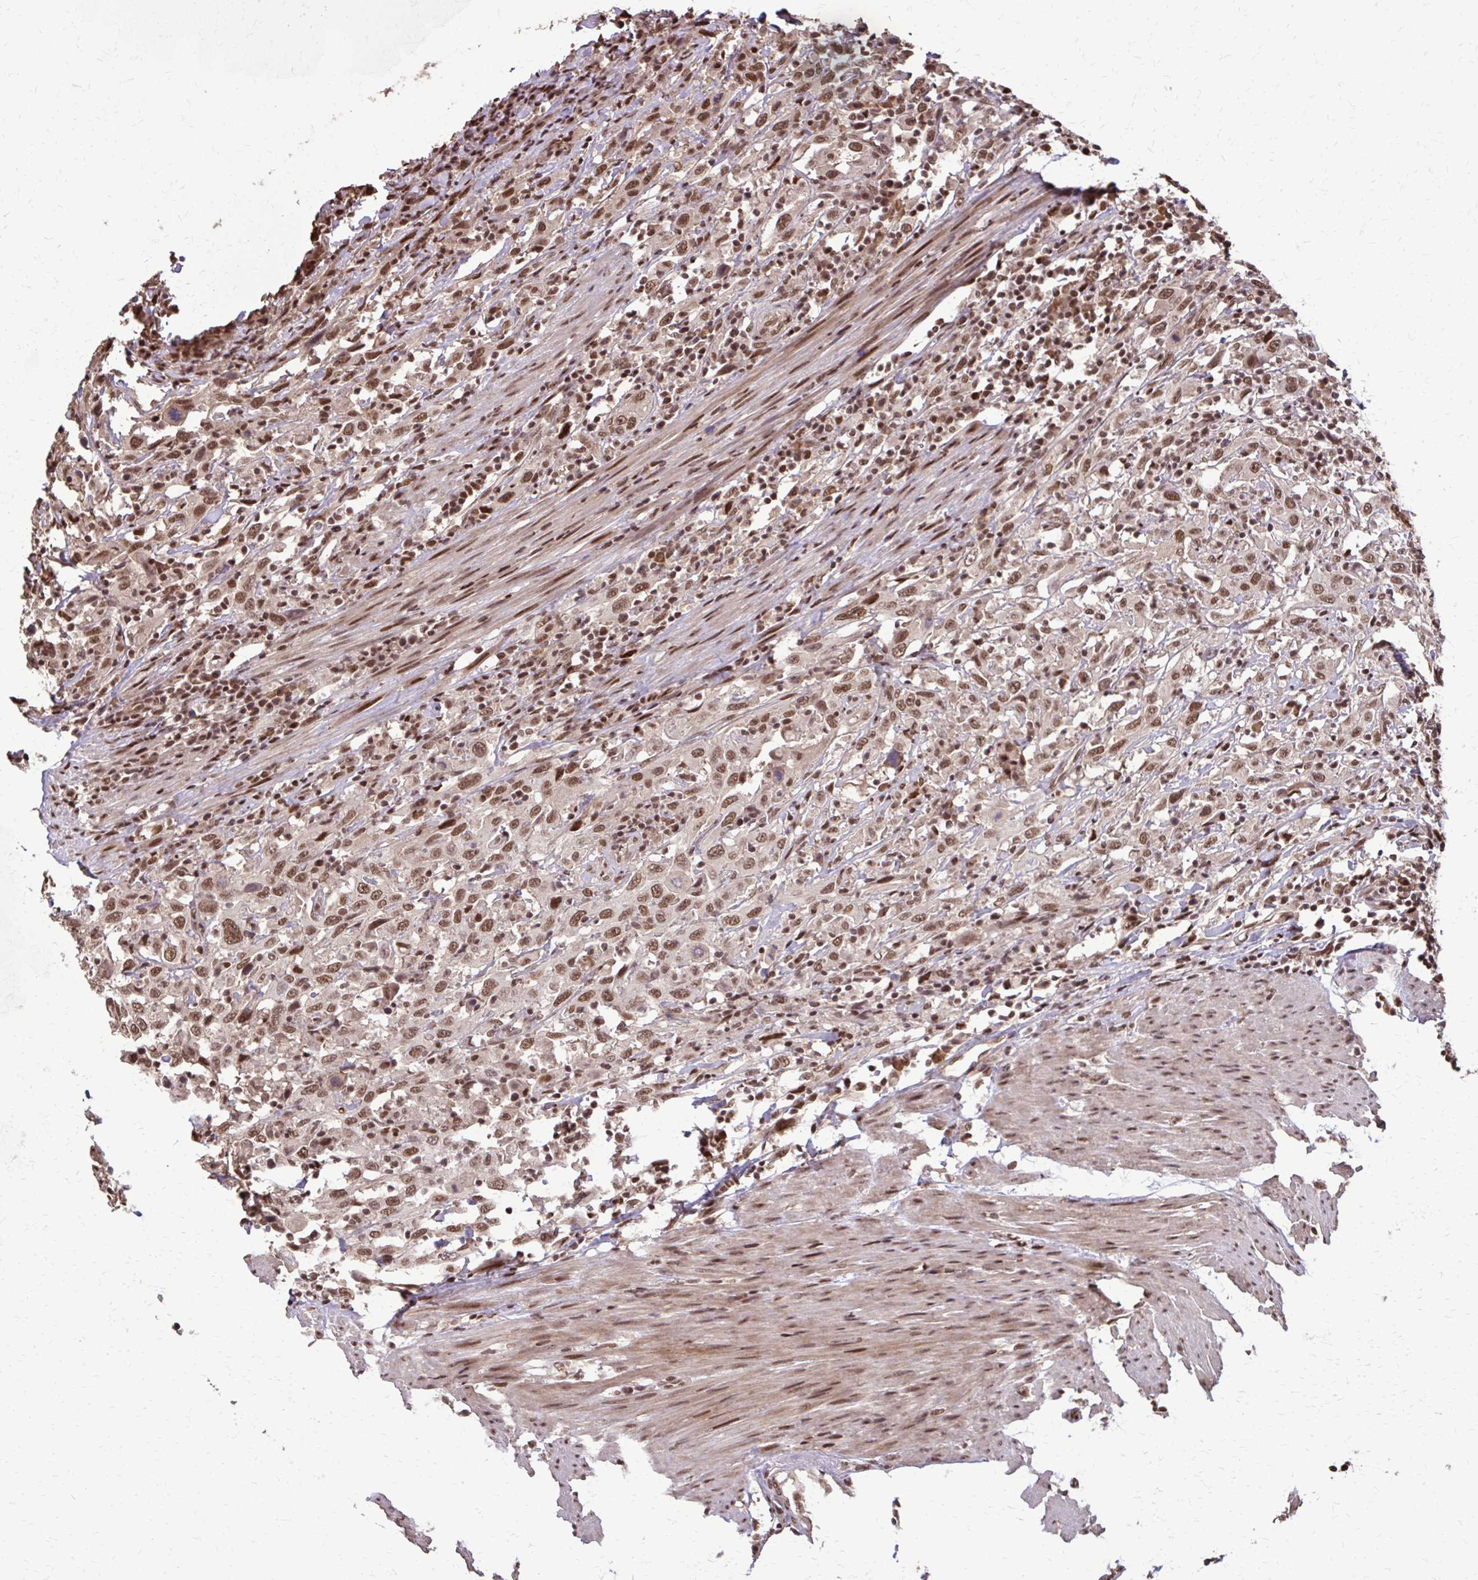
{"staining": {"intensity": "moderate", "quantity": ">75%", "location": "nuclear"}, "tissue": "urothelial cancer", "cell_type": "Tumor cells", "image_type": "cancer", "snomed": [{"axis": "morphology", "description": "Urothelial carcinoma, High grade"}, {"axis": "topography", "description": "Urinary bladder"}], "caption": "An immunohistochemistry micrograph of neoplastic tissue is shown. Protein staining in brown highlights moderate nuclear positivity in urothelial cancer within tumor cells. The protein is shown in brown color, while the nuclei are stained blue.", "gene": "SS18", "patient": {"sex": "male", "age": 61}}